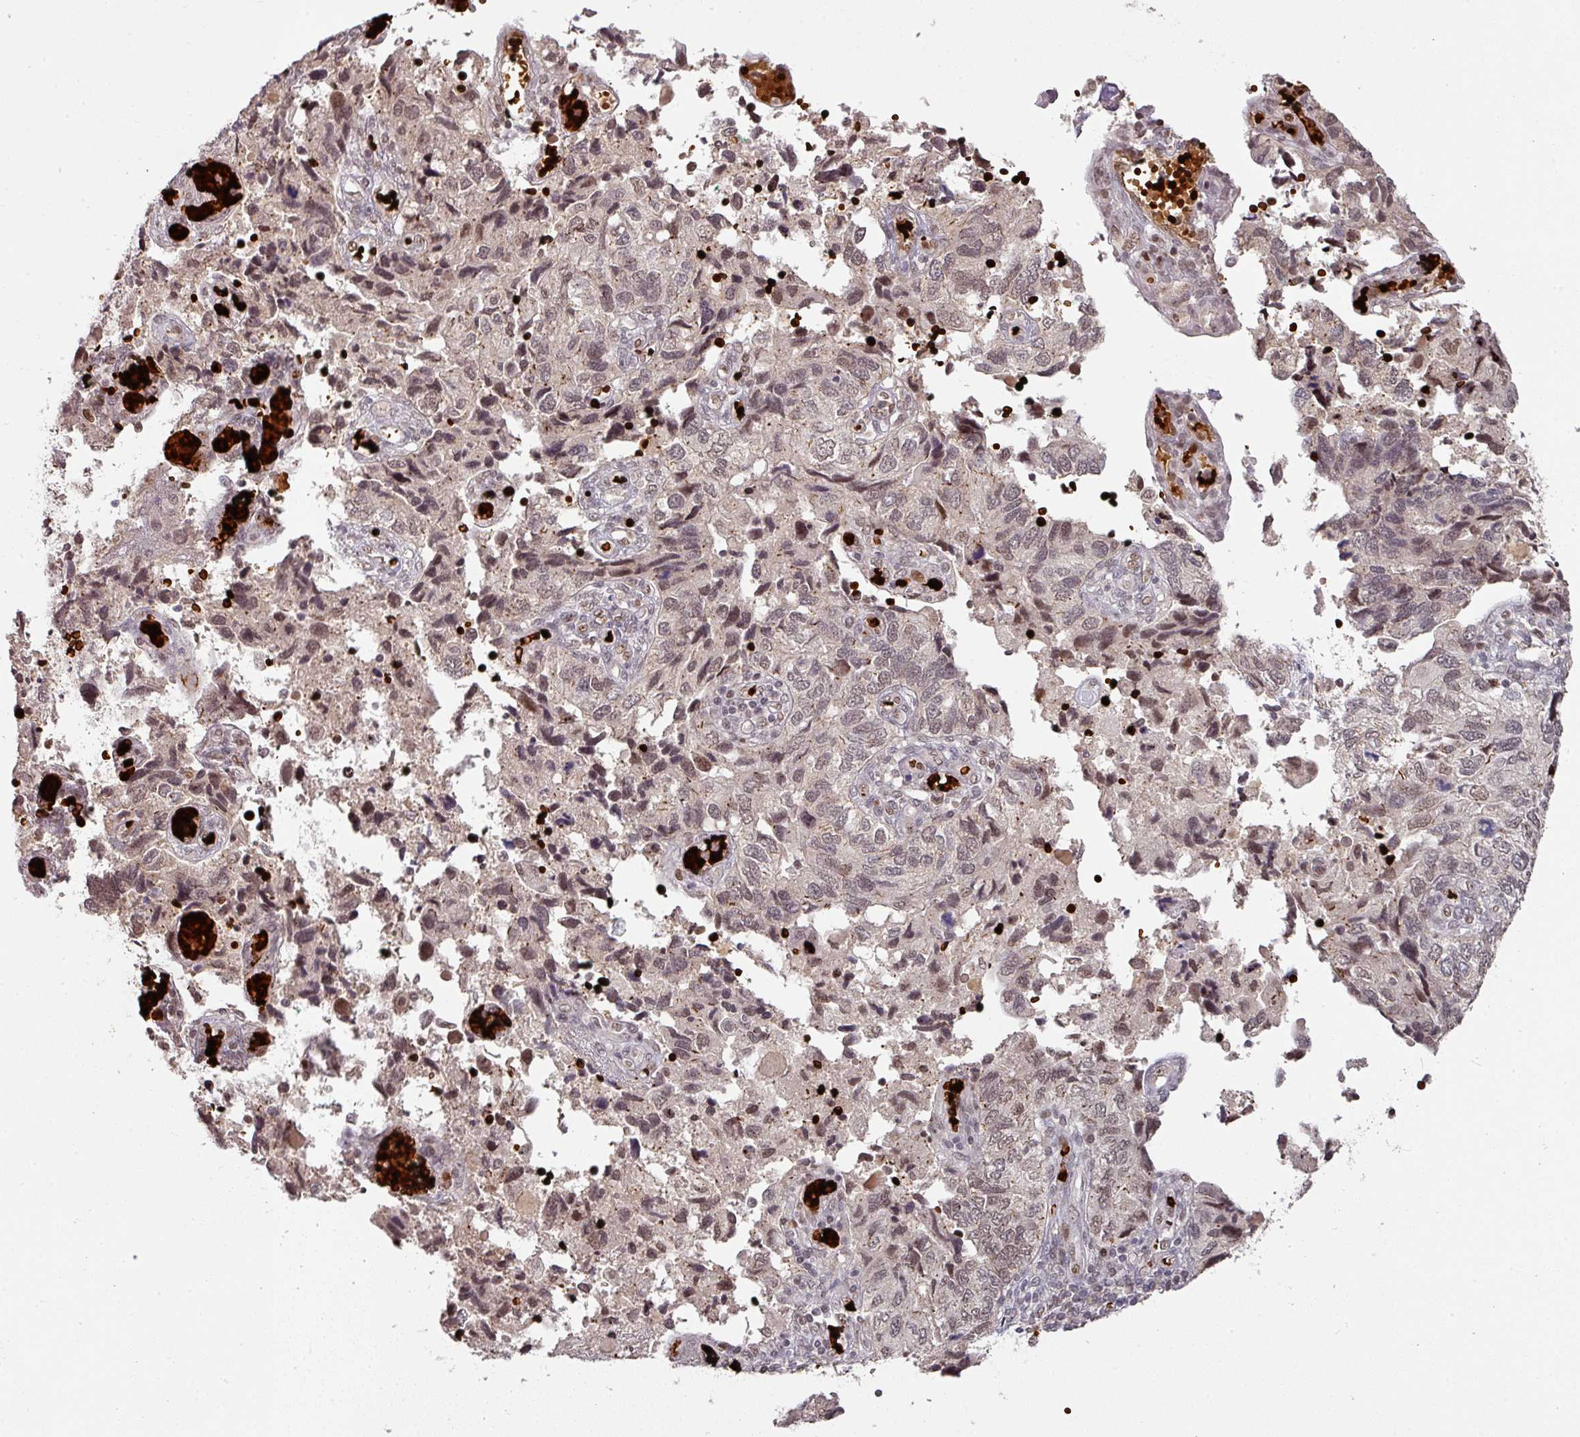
{"staining": {"intensity": "weak", "quantity": "<25%", "location": "nuclear"}, "tissue": "endometrial cancer", "cell_type": "Tumor cells", "image_type": "cancer", "snomed": [{"axis": "morphology", "description": "Carcinoma, NOS"}, {"axis": "topography", "description": "Uterus"}], "caption": "Carcinoma (endometrial) was stained to show a protein in brown. There is no significant positivity in tumor cells. (IHC, brightfield microscopy, high magnification).", "gene": "NEIL1", "patient": {"sex": "female", "age": 76}}